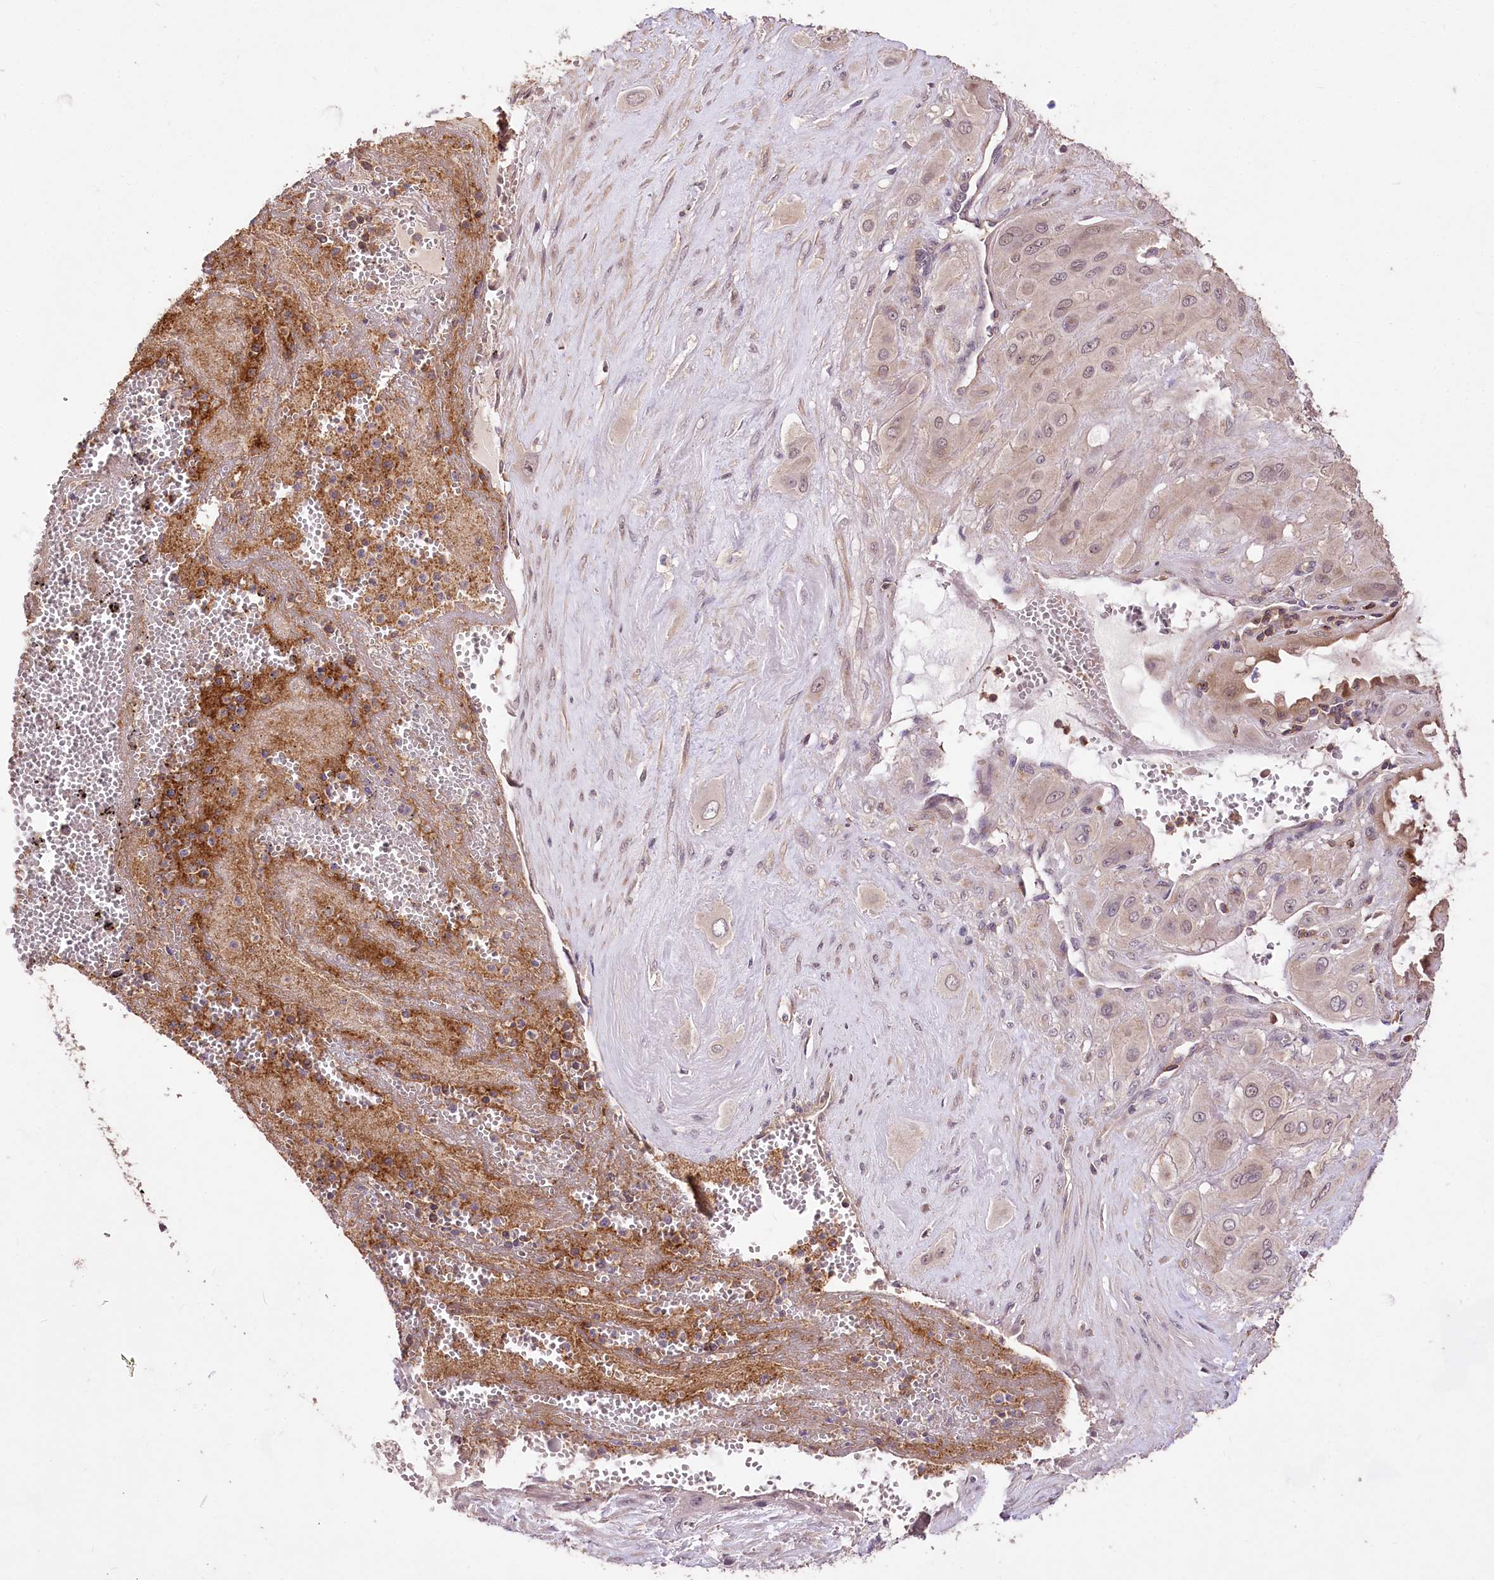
{"staining": {"intensity": "weak", "quantity": "25%-75%", "location": "cytoplasmic/membranous,nuclear"}, "tissue": "cervical cancer", "cell_type": "Tumor cells", "image_type": "cancer", "snomed": [{"axis": "morphology", "description": "Squamous cell carcinoma, NOS"}, {"axis": "topography", "description": "Cervix"}], "caption": "Weak cytoplasmic/membranous and nuclear expression is appreciated in approximately 25%-75% of tumor cells in squamous cell carcinoma (cervical).", "gene": "SERGEF", "patient": {"sex": "female", "age": 34}}